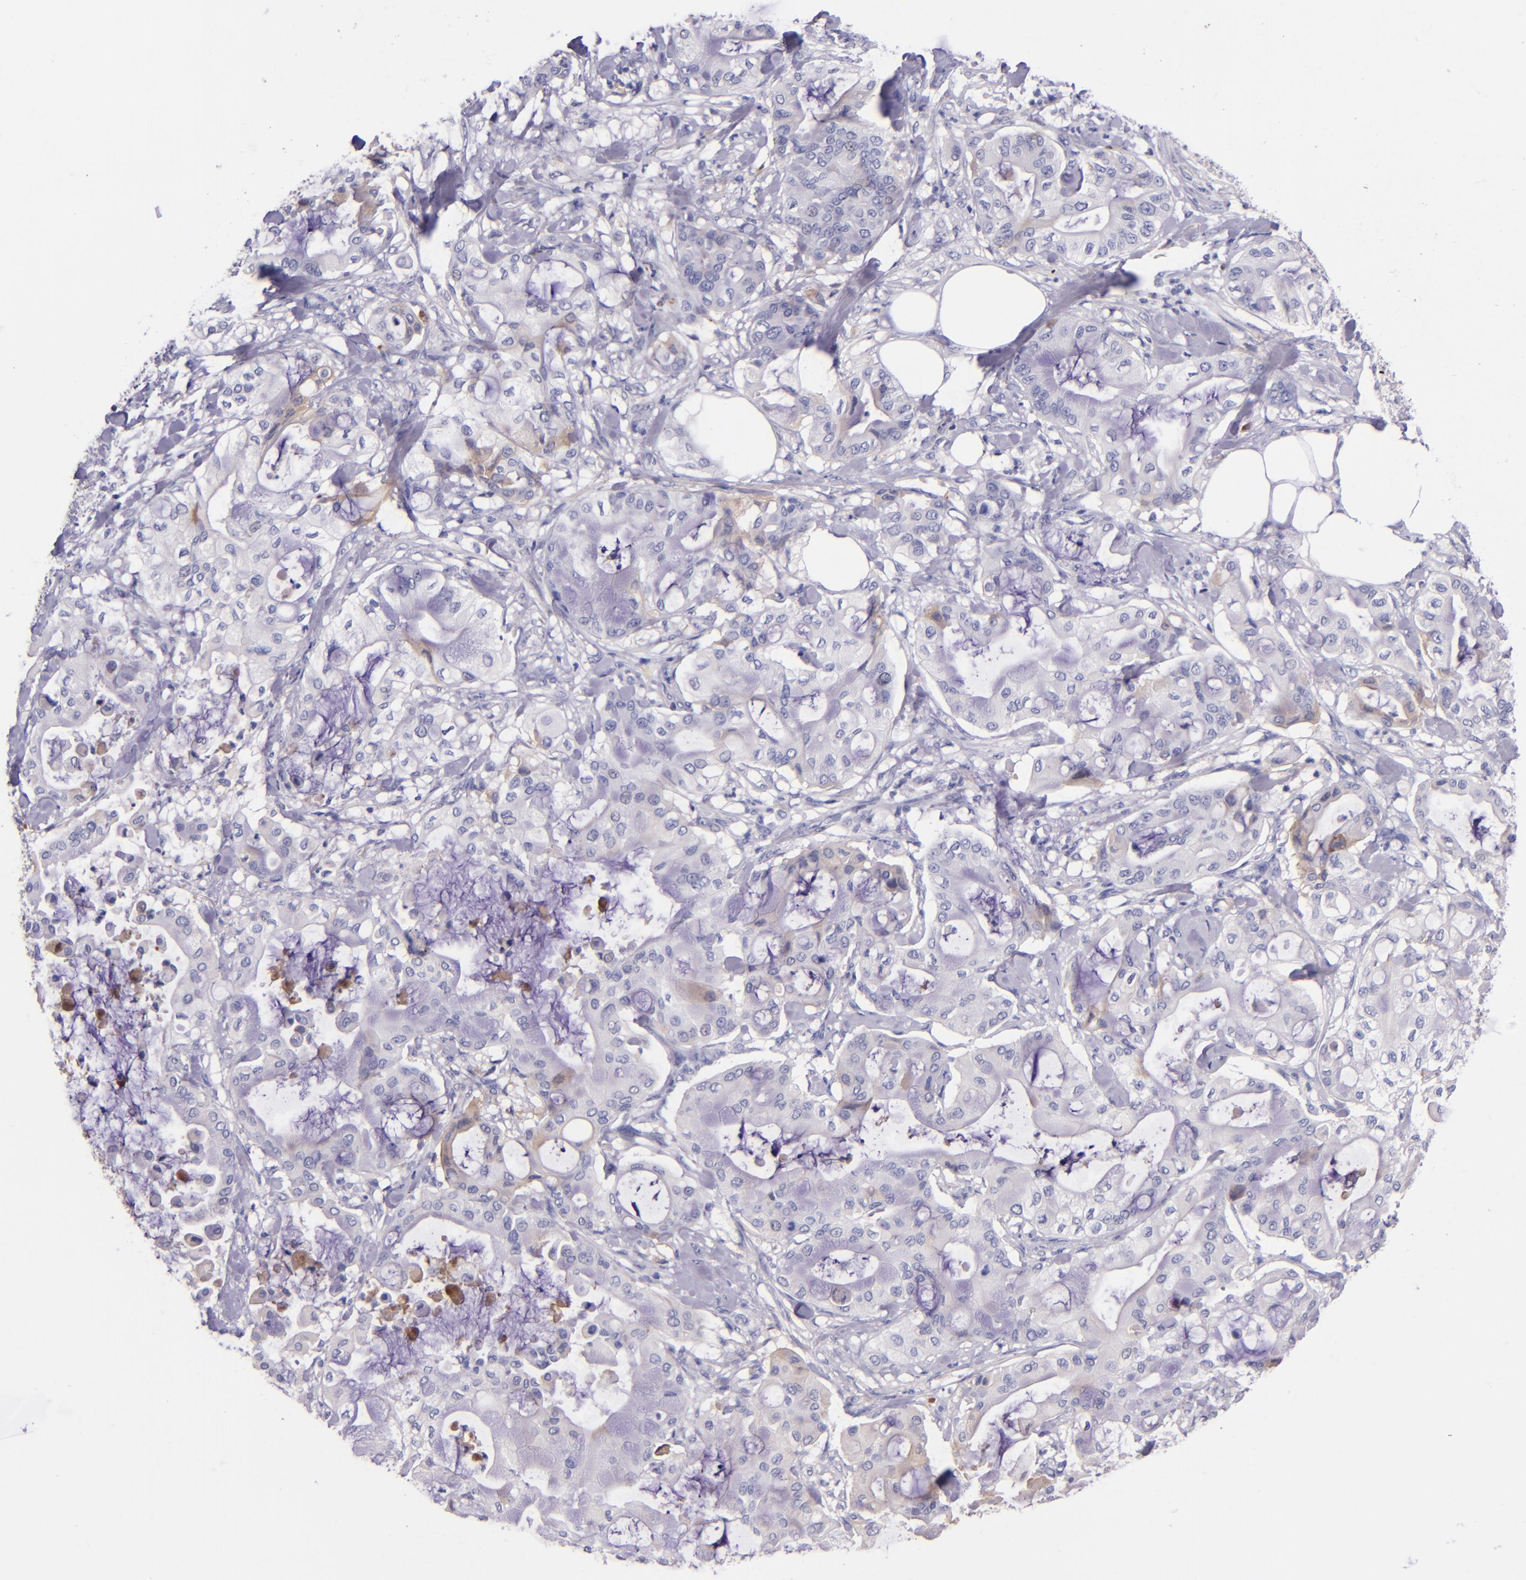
{"staining": {"intensity": "weak", "quantity": "<25%", "location": "cytoplasmic/membranous"}, "tissue": "pancreatic cancer", "cell_type": "Tumor cells", "image_type": "cancer", "snomed": [{"axis": "morphology", "description": "Adenocarcinoma, NOS"}, {"axis": "morphology", "description": "Adenocarcinoma, metastatic, NOS"}, {"axis": "topography", "description": "Lymph node"}, {"axis": "topography", "description": "Pancreas"}, {"axis": "topography", "description": "Duodenum"}], "caption": "DAB (3,3'-diaminobenzidine) immunohistochemical staining of human metastatic adenocarcinoma (pancreatic) demonstrates no significant positivity in tumor cells.", "gene": "KNG1", "patient": {"sex": "female", "age": 64}}